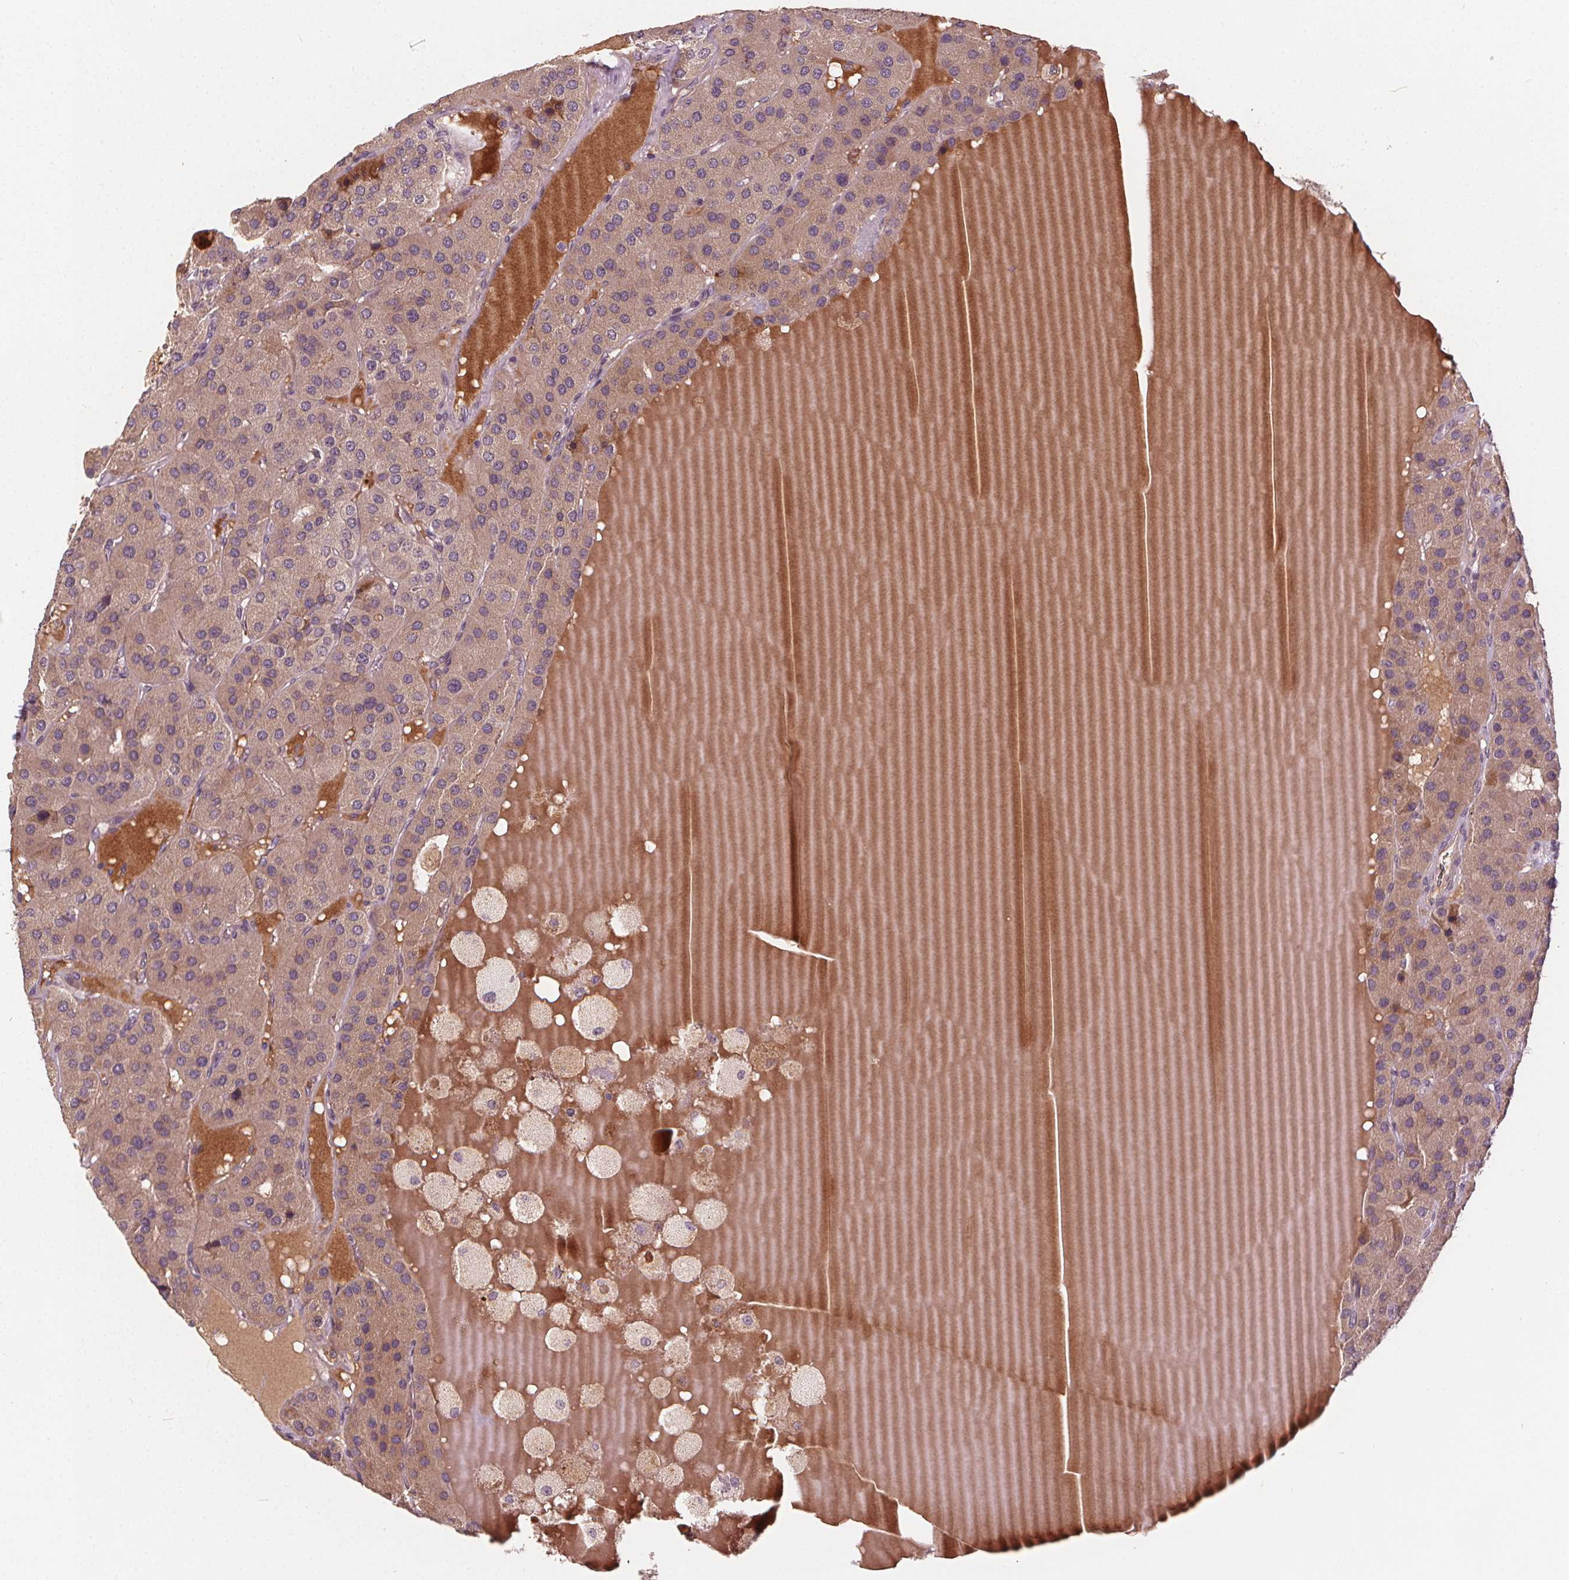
{"staining": {"intensity": "negative", "quantity": "none", "location": "none"}, "tissue": "parathyroid gland", "cell_type": "Glandular cells", "image_type": "normal", "snomed": [{"axis": "morphology", "description": "Normal tissue, NOS"}, {"axis": "morphology", "description": "Adenoma, NOS"}, {"axis": "topography", "description": "Parathyroid gland"}], "caption": "Immunohistochemical staining of benign parathyroid gland displays no significant staining in glandular cells.", "gene": "IPO13", "patient": {"sex": "female", "age": 86}}